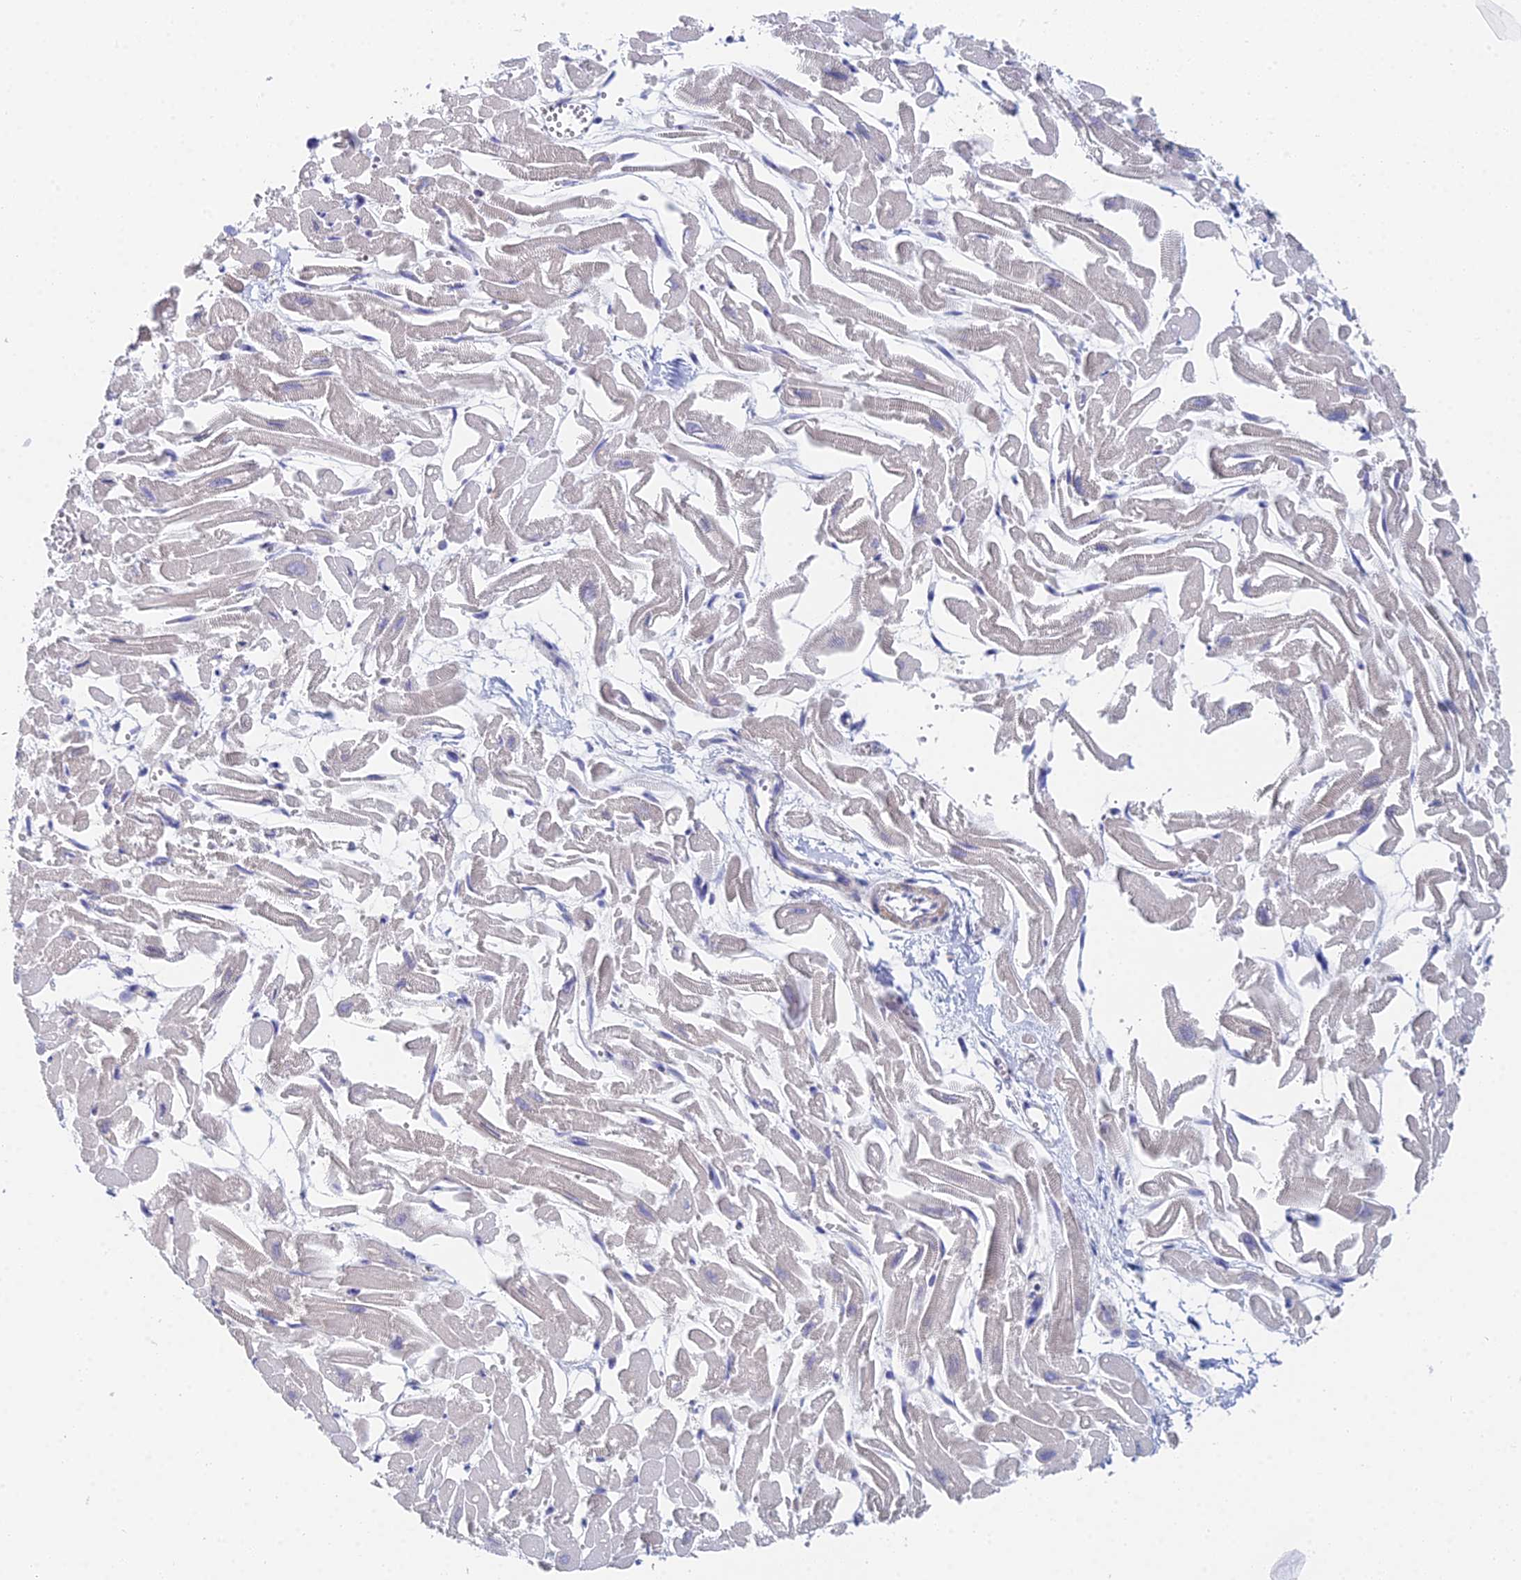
{"staining": {"intensity": "negative", "quantity": "none", "location": "none"}, "tissue": "heart muscle", "cell_type": "Cardiomyocytes", "image_type": "normal", "snomed": [{"axis": "morphology", "description": "Normal tissue, NOS"}, {"axis": "topography", "description": "Heart"}], "caption": "Immunohistochemistry of unremarkable human heart muscle exhibits no expression in cardiomyocytes.", "gene": "MCM2", "patient": {"sex": "male", "age": 54}}